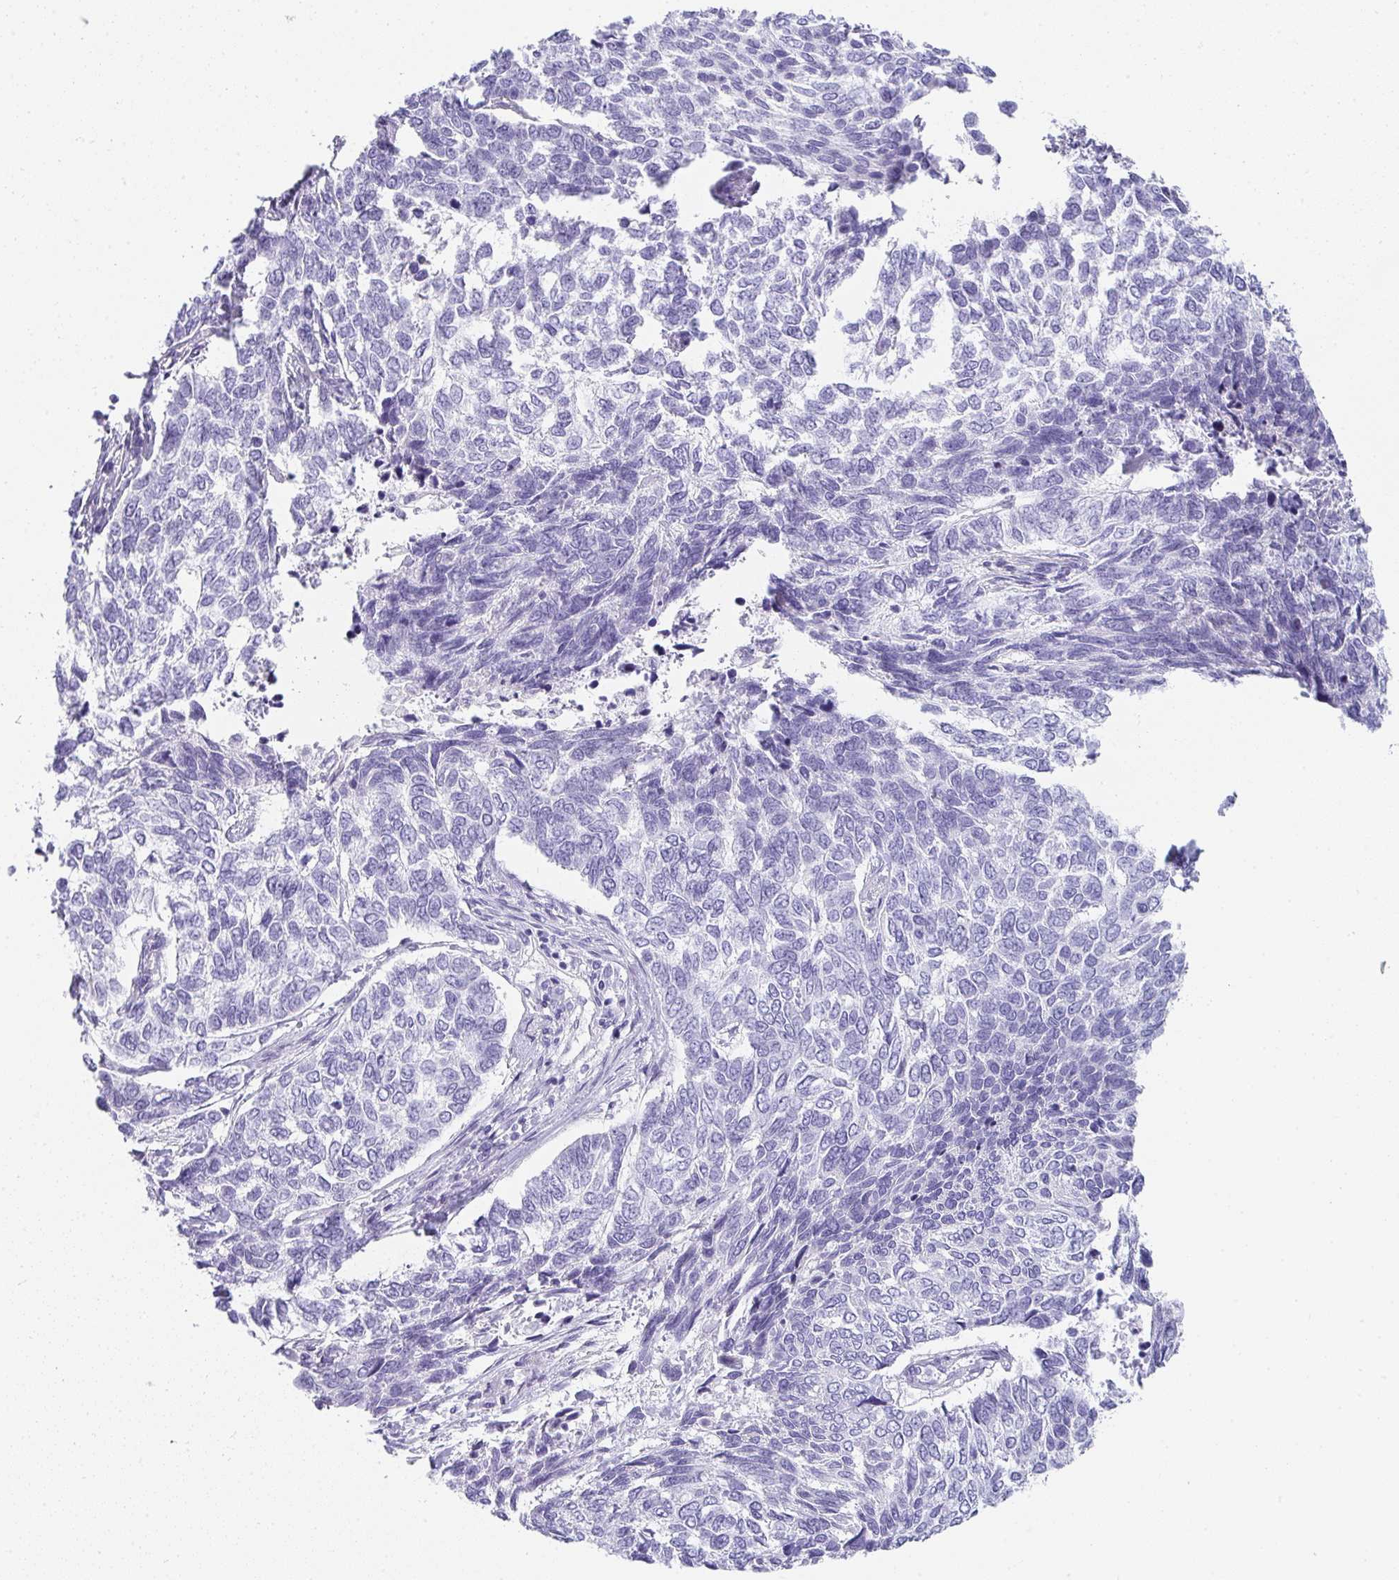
{"staining": {"intensity": "negative", "quantity": "none", "location": "none"}, "tissue": "skin cancer", "cell_type": "Tumor cells", "image_type": "cancer", "snomed": [{"axis": "morphology", "description": "Basal cell carcinoma"}, {"axis": "topography", "description": "Skin"}], "caption": "DAB immunohistochemical staining of human skin cancer shows no significant staining in tumor cells.", "gene": "PRND", "patient": {"sex": "female", "age": 65}}